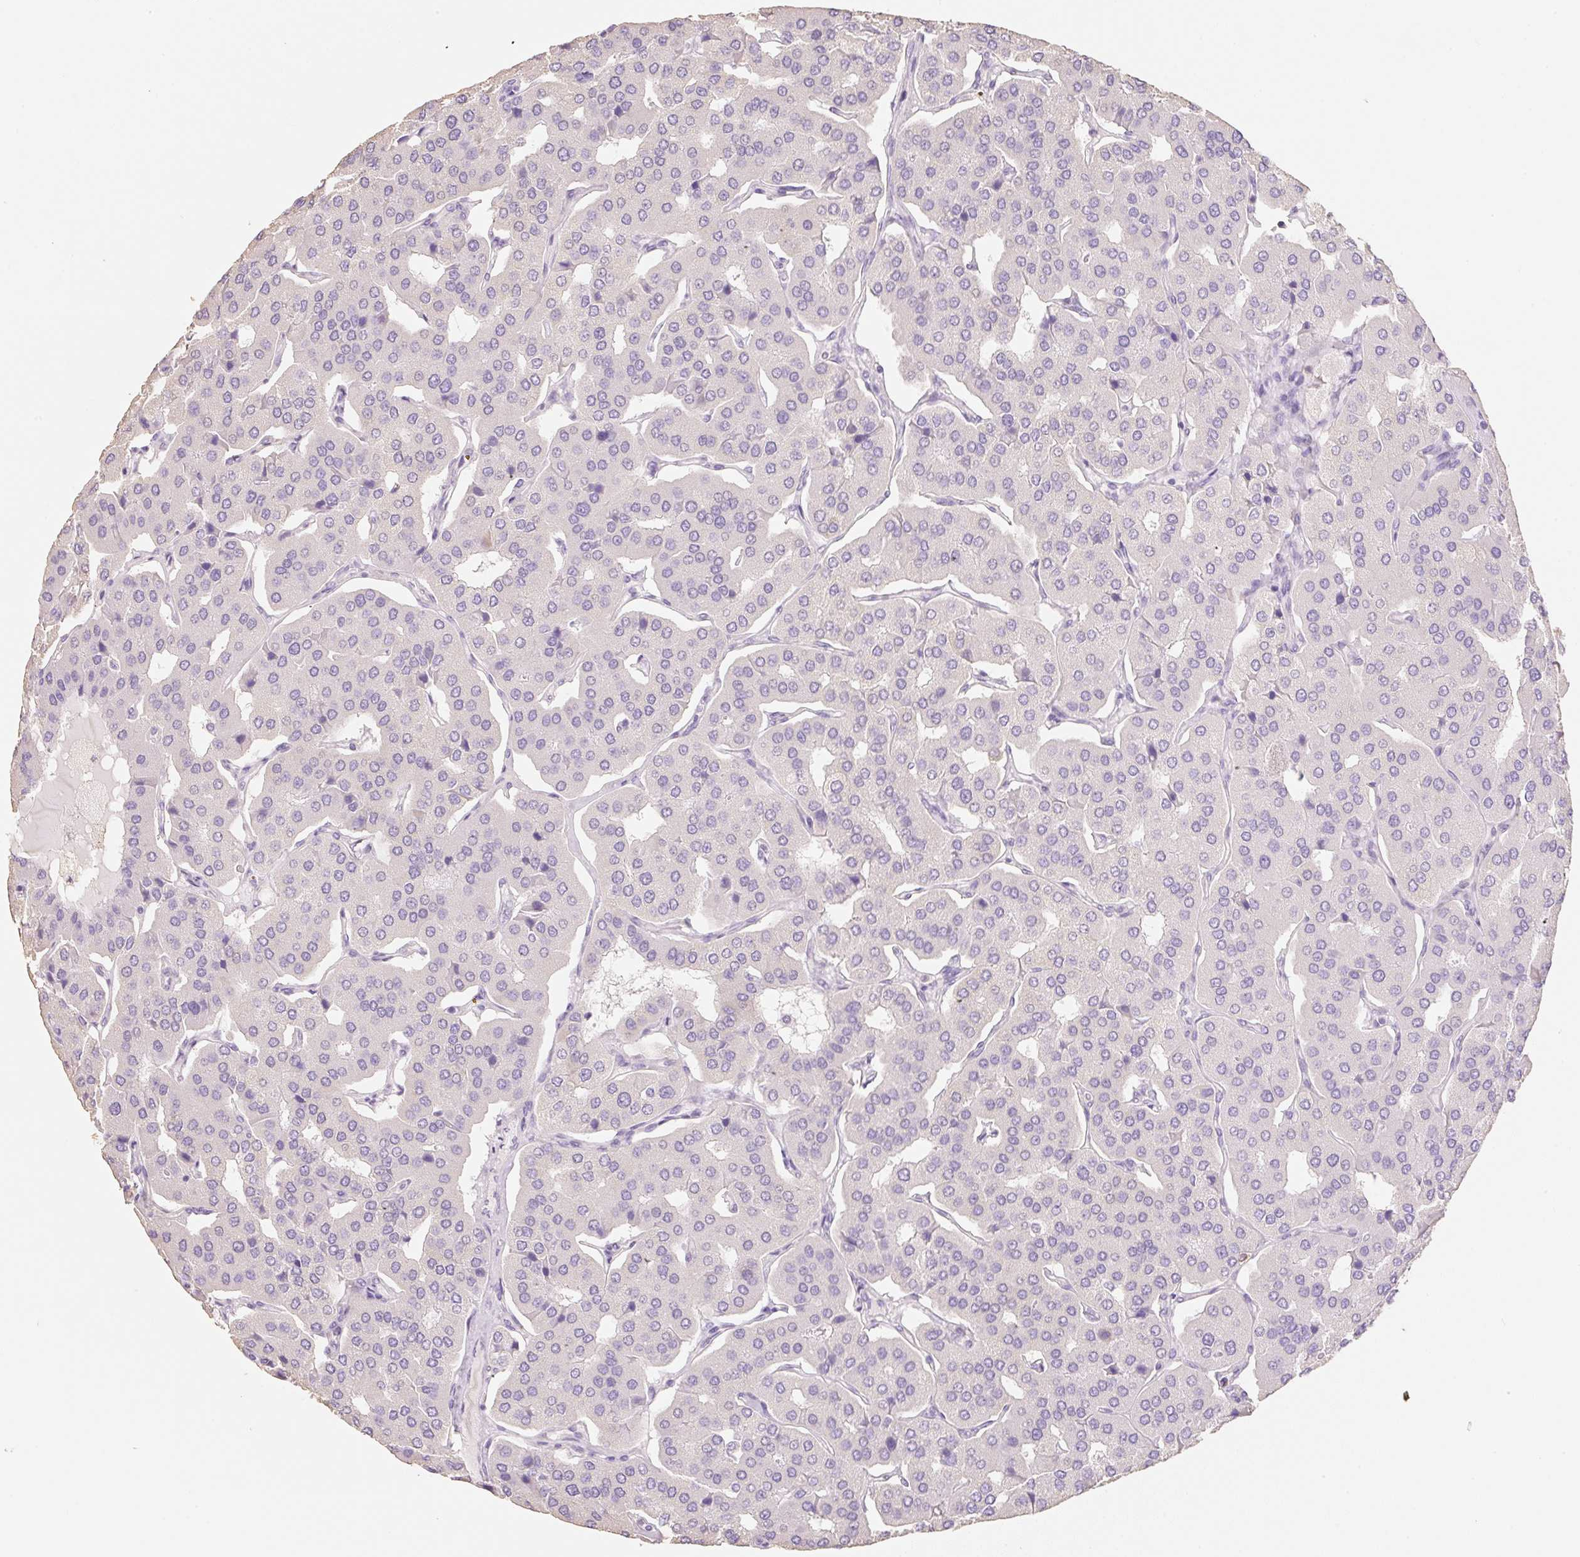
{"staining": {"intensity": "negative", "quantity": "none", "location": "none"}, "tissue": "parathyroid gland", "cell_type": "Glandular cells", "image_type": "normal", "snomed": [{"axis": "morphology", "description": "Normal tissue, NOS"}, {"axis": "morphology", "description": "Adenoma, NOS"}, {"axis": "topography", "description": "Parathyroid gland"}], "caption": "Human parathyroid gland stained for a protein using immunohistochemistry shows no positivity in glandular cells.", "gene": "MBOAT7", "patient": {"sex": "female", "age": 86}}